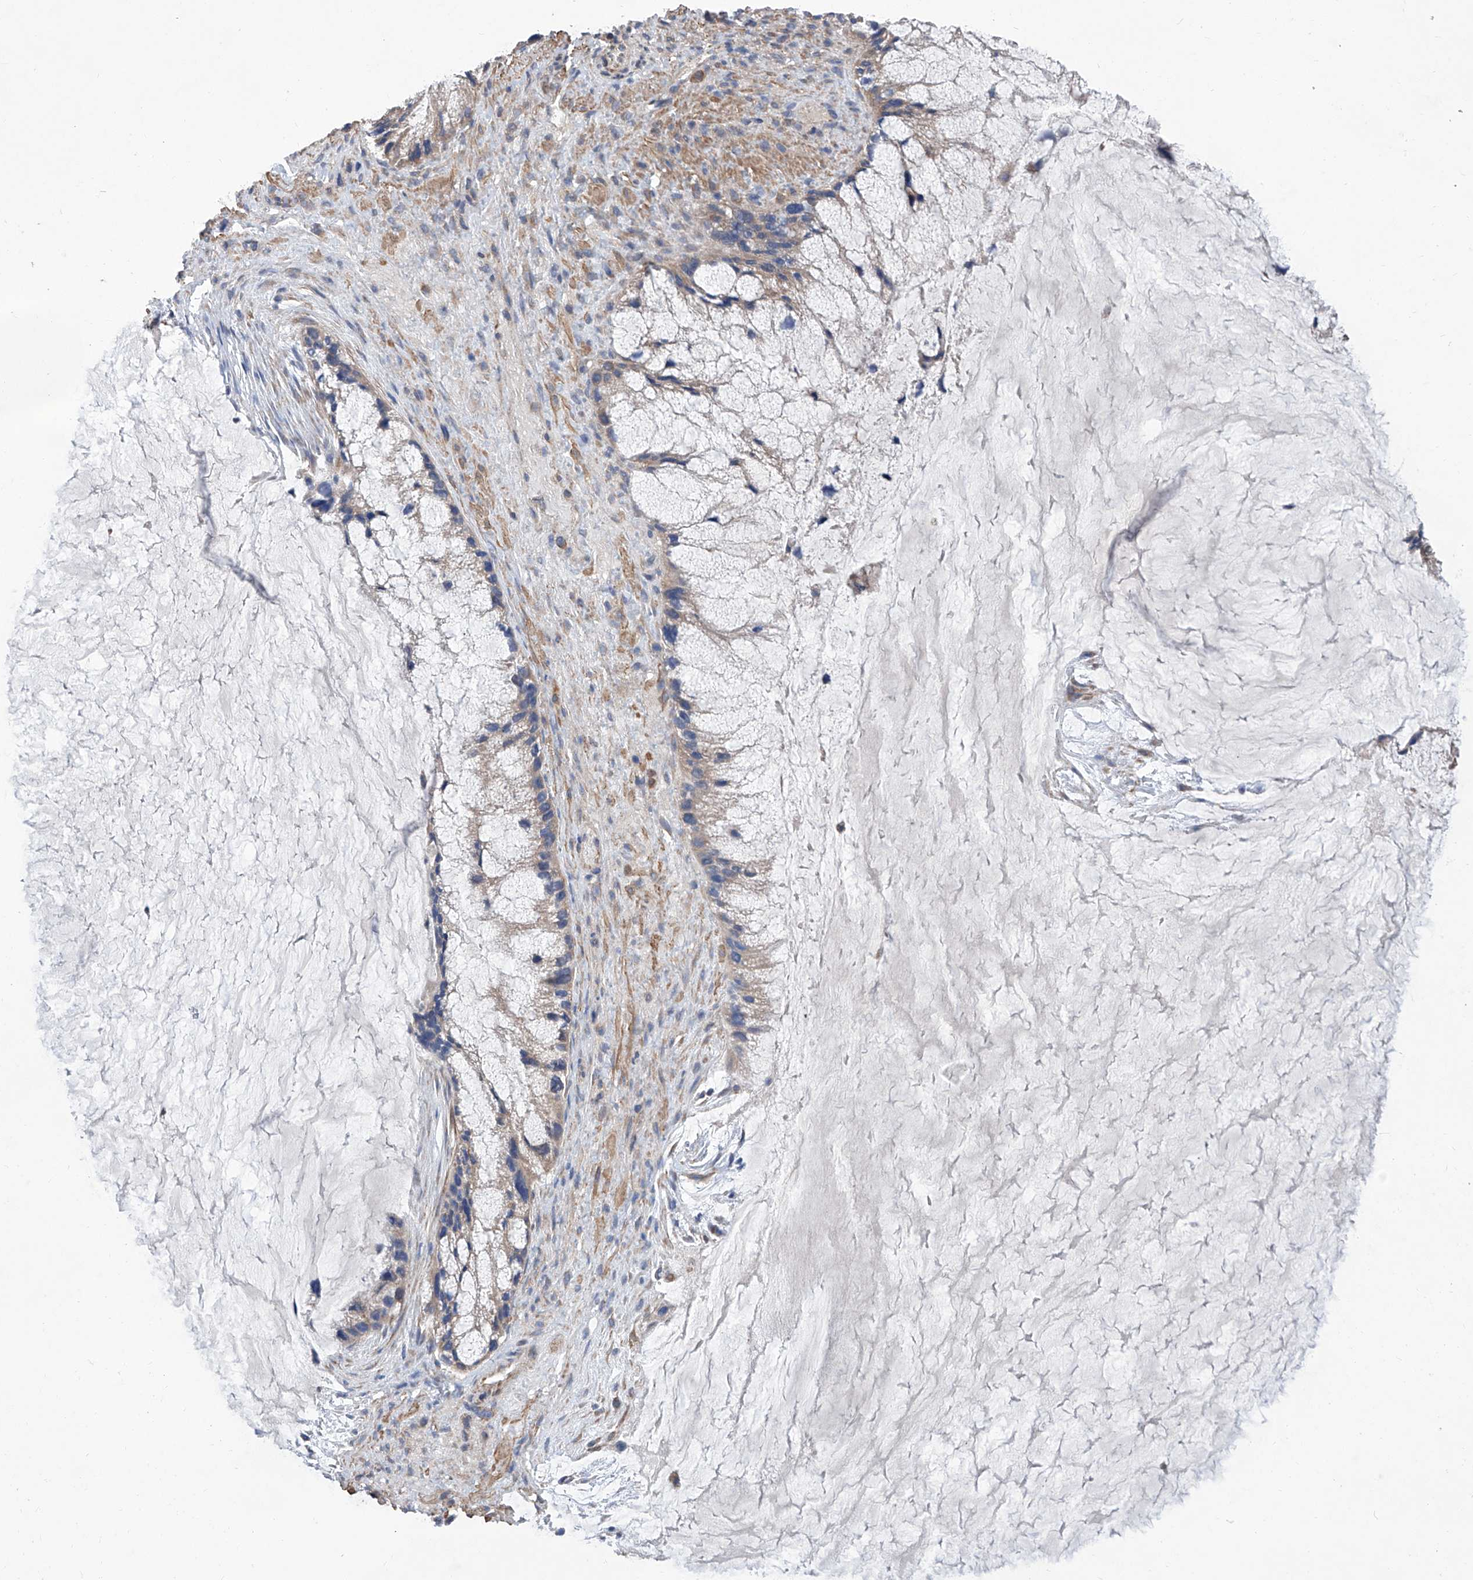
{"staining": {"intensity": "negative", "quantity": "none", "location": "none"}, "tissue": "ovarian cancer", "cell_type": "Tumor cells", "image_type": "cancer", "snomed": [{"axis": "morphology", "description": "Cystadenocarcinoma, mucinous, NOS"}, {"axis": "topography", "description": "Ovary"}], "caption": "This is a photomicrograph of IHC staining of ovarian cancer, which shows no positivity in tumor cells.", "gene": "SMS", "patient": {"sex": "female", "age": 37}}